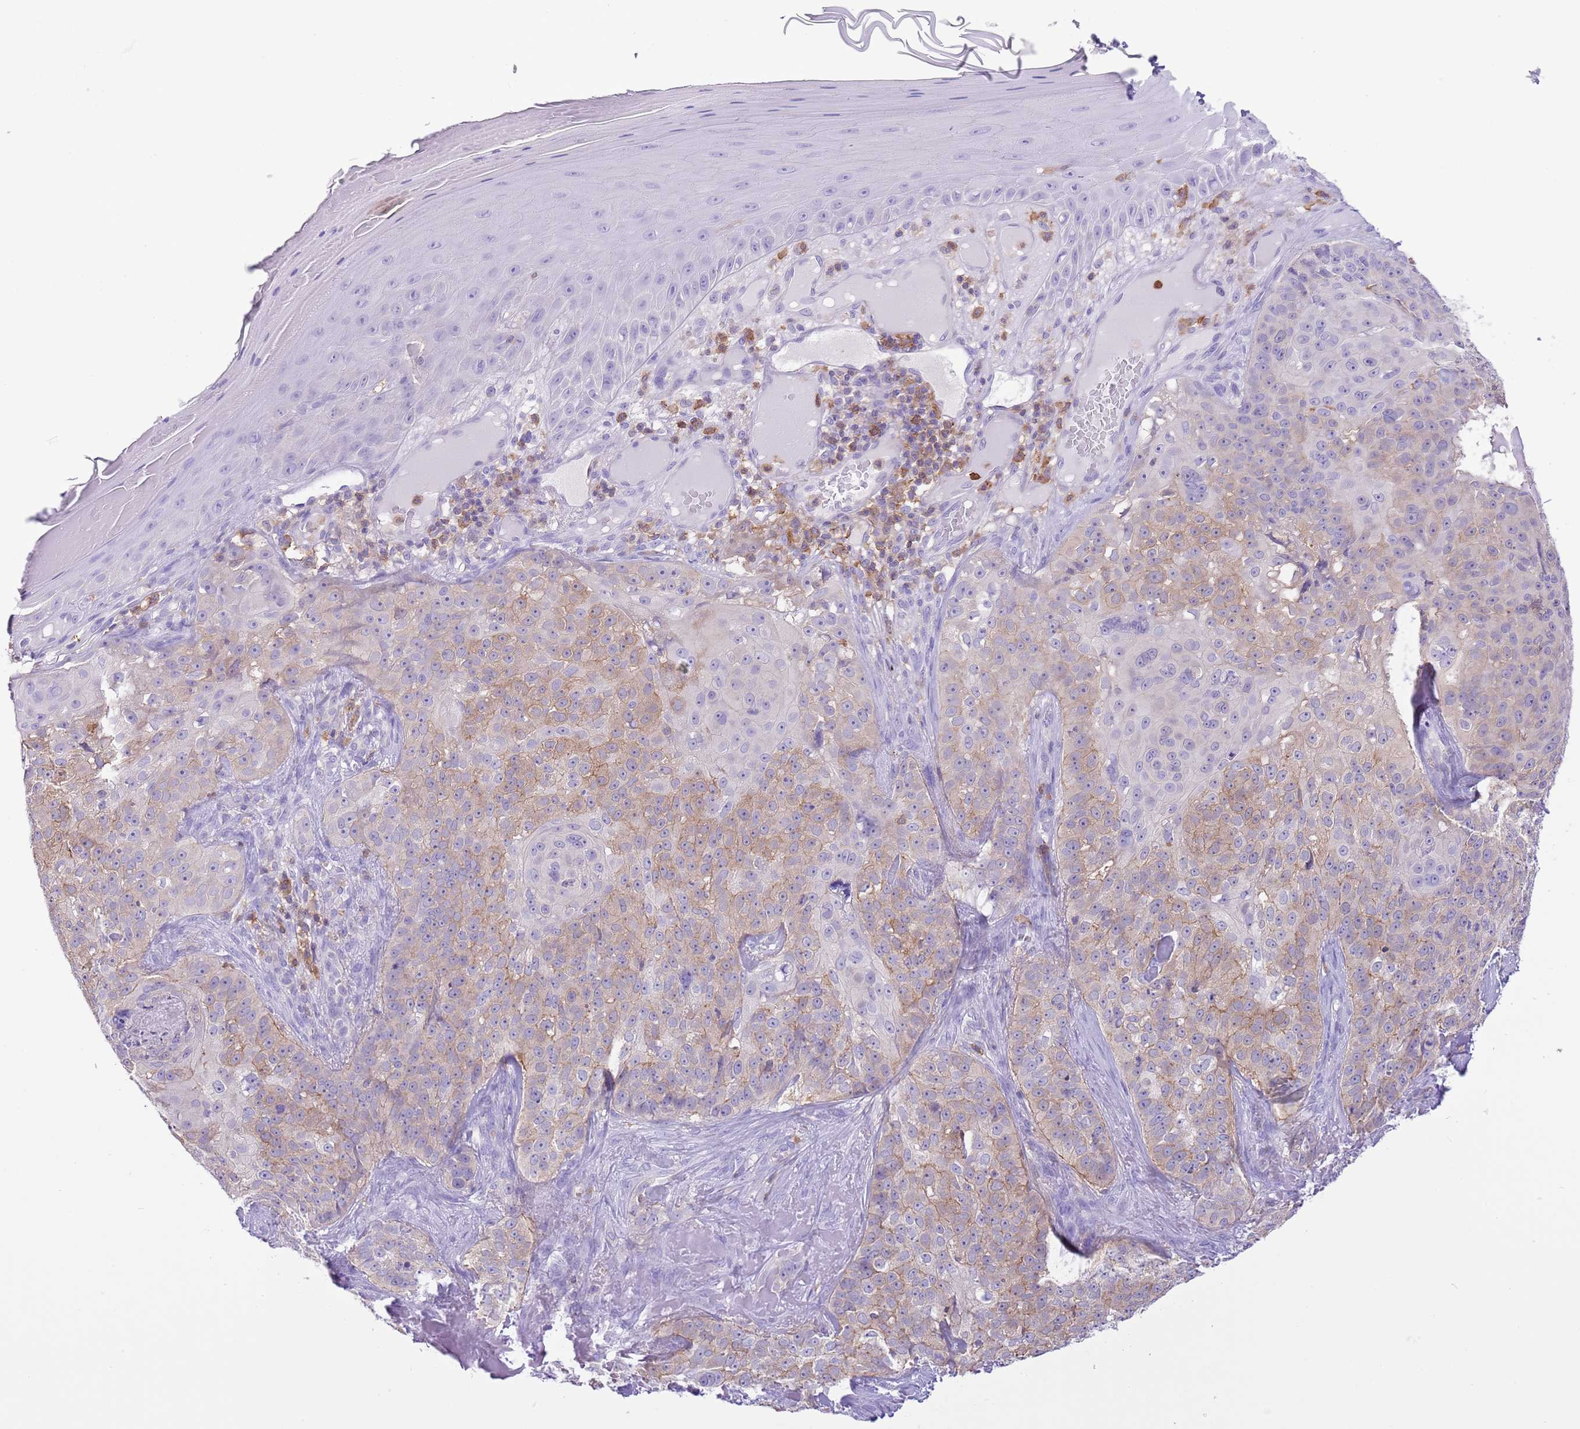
{"staining": {"intensity": "weak", "quantity": "25%-75%", "location": "cytoplasmic/membranous"}, "tissue": "skin cancer", "cell_type": "Tumor cells", "image_type": "cancer", "snomed": [{"axis": "morphology", "description": "Basal cell carcinoma"}, {"axis": "topography", "description": "Skin"}], "caption": "Human skin cancer stained with a brown dye reveals weak cytoplasmic/membranous positive positivity in about 25%-75% of tumor cells.", "gene": "EFHD2", "patient": {"sex": "female", "age": 92}}